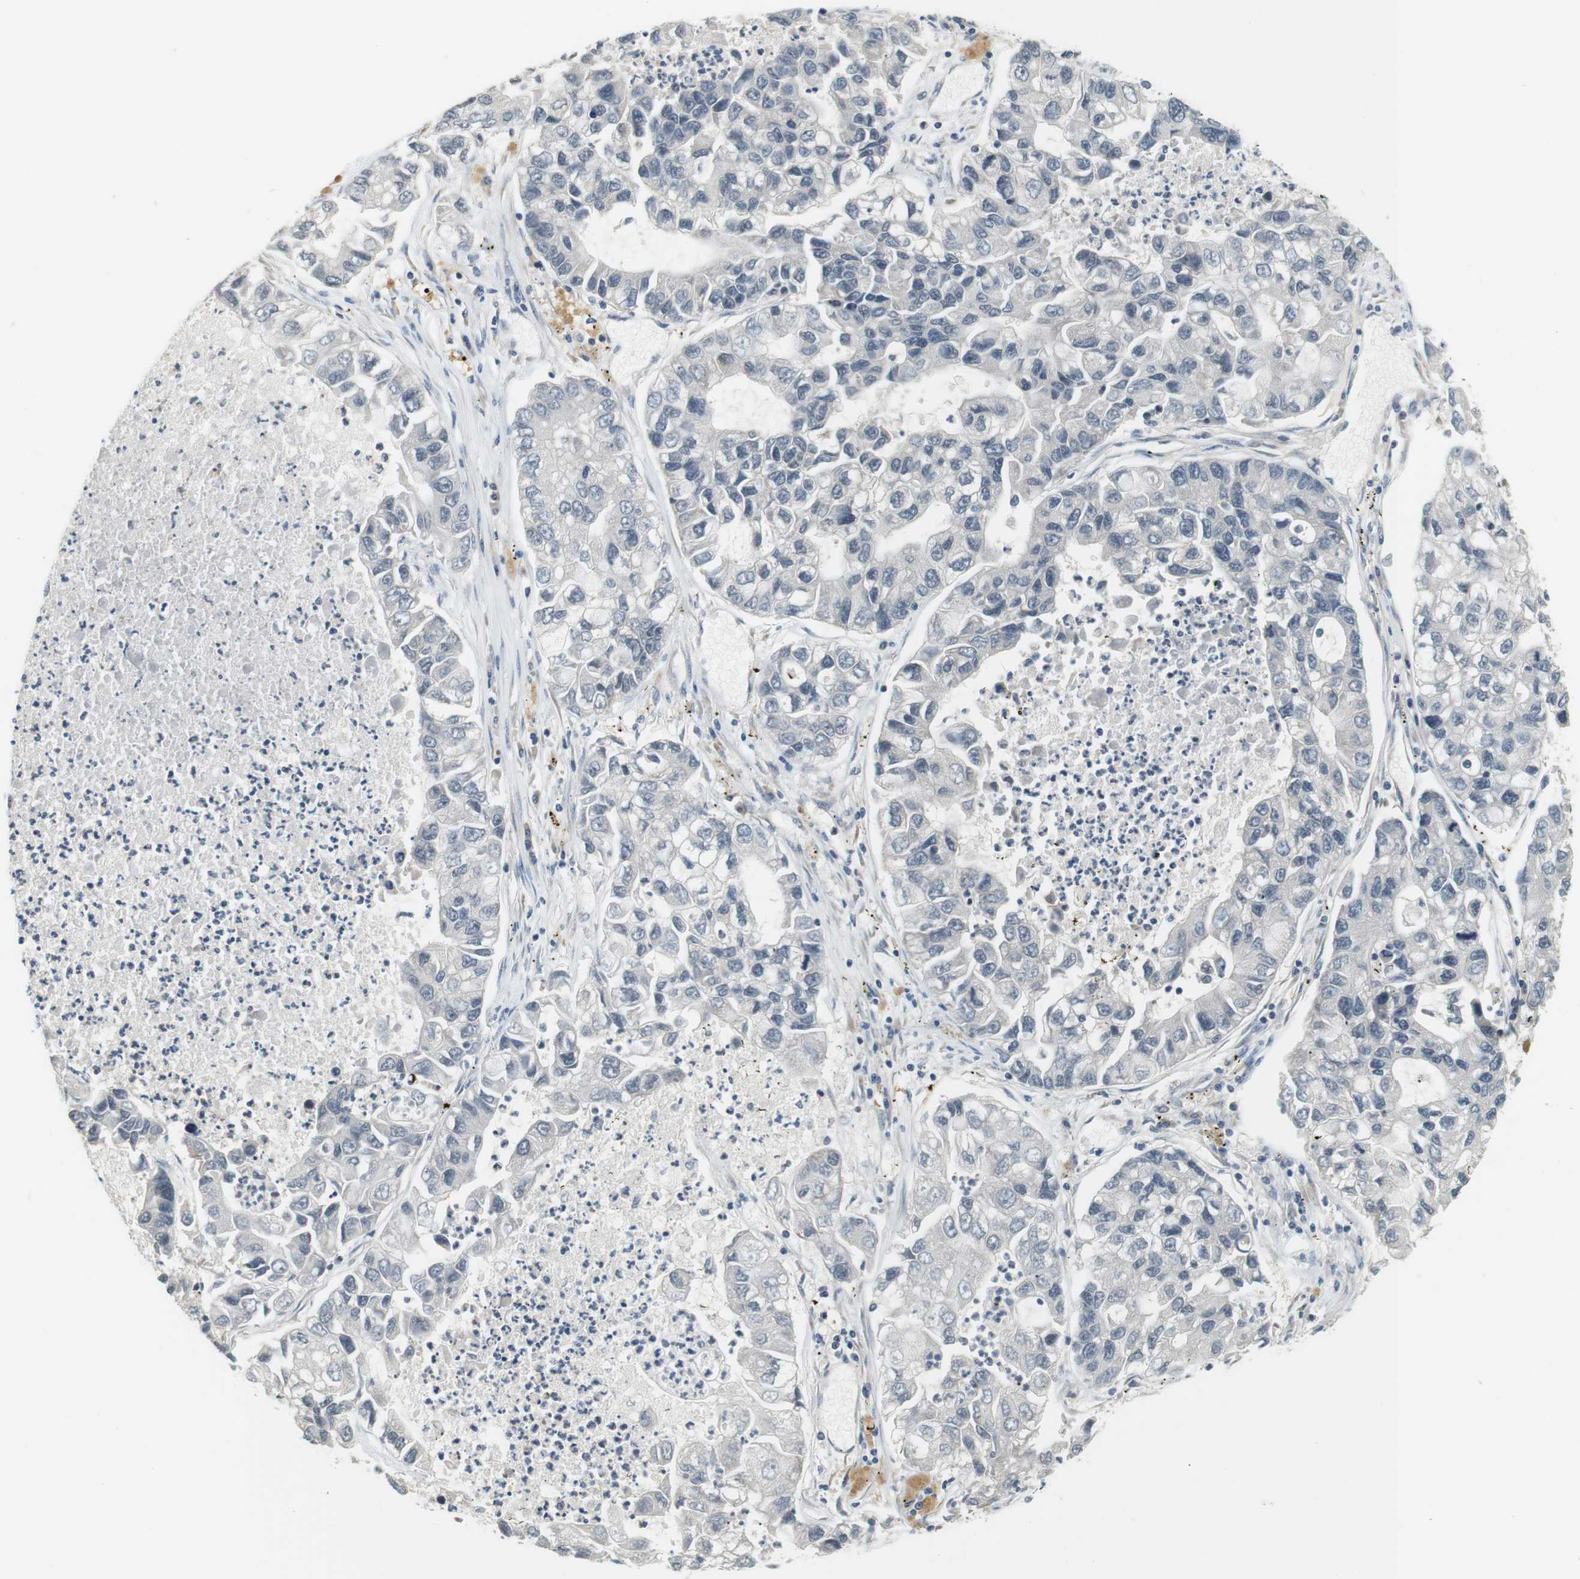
{"staining": {"intensity": "negative", "quantity": "none", "location": "none"}, "tissue": "lung cancer", "cell_type": "Tumor cells", "image_type": "cancer", "snomed": [{"axis": "morphology", "description": "Adenocarcinoma, NOS"}, {"axis": "topography", "description": "Lung"}], "caption": "Immunohistochemical staining of human lung cancer exhibits no significant staining in tumor cells. (DAB (3,3'-diaminobenzidine) immunohistochemistry (IHC) with hematoxylin counter stain).", "gene": "WNT7A", "patient": {"sex": "female", "age": 51}}